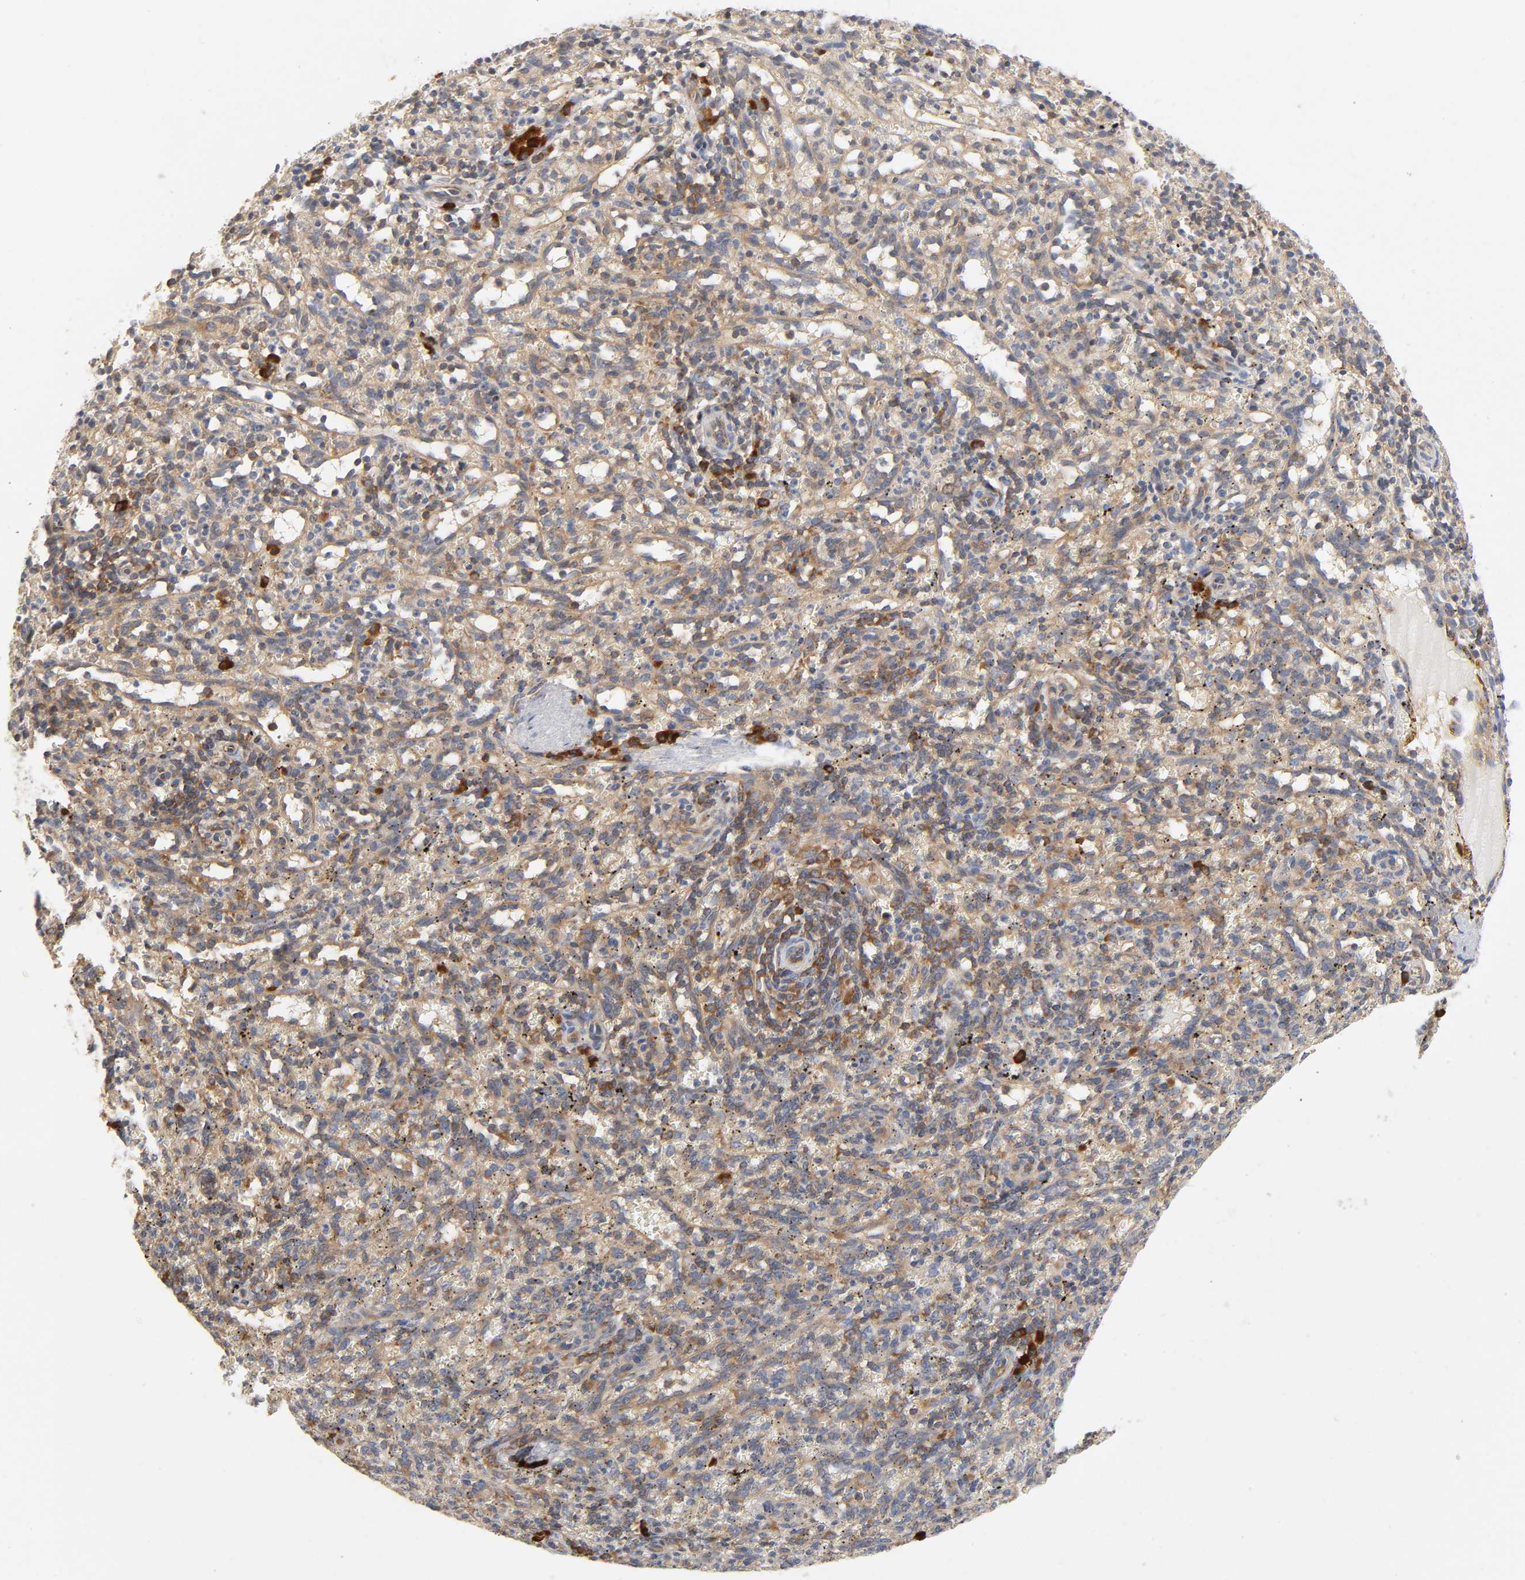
{"staining": {"intensity": "moderate", "quantity": "25%-75%", "location": "cytoplasmic/membranous"}, "tissue": "spleen", "cell_type": "Cells in red pulp", "image_type": "normal", "snomed": [{"axis": "morphology", "description": "Normal tissue, NOS"}, {"axis": "topography", "description": "Spleen"}], "caption": "Immunohistochemical staining of unremarkable human spleen reveals moderate cytoplasmic/membranous protein staining in about 25%-75% of cells in red pulp. The staining was performed using DAB to visualize the protein expression in brown, while the nuclei were stained in blue with hematoxylin (Magnification: 20x).", "gene": "IQCJ", "patient": {"sex": "female", "age": 10}}